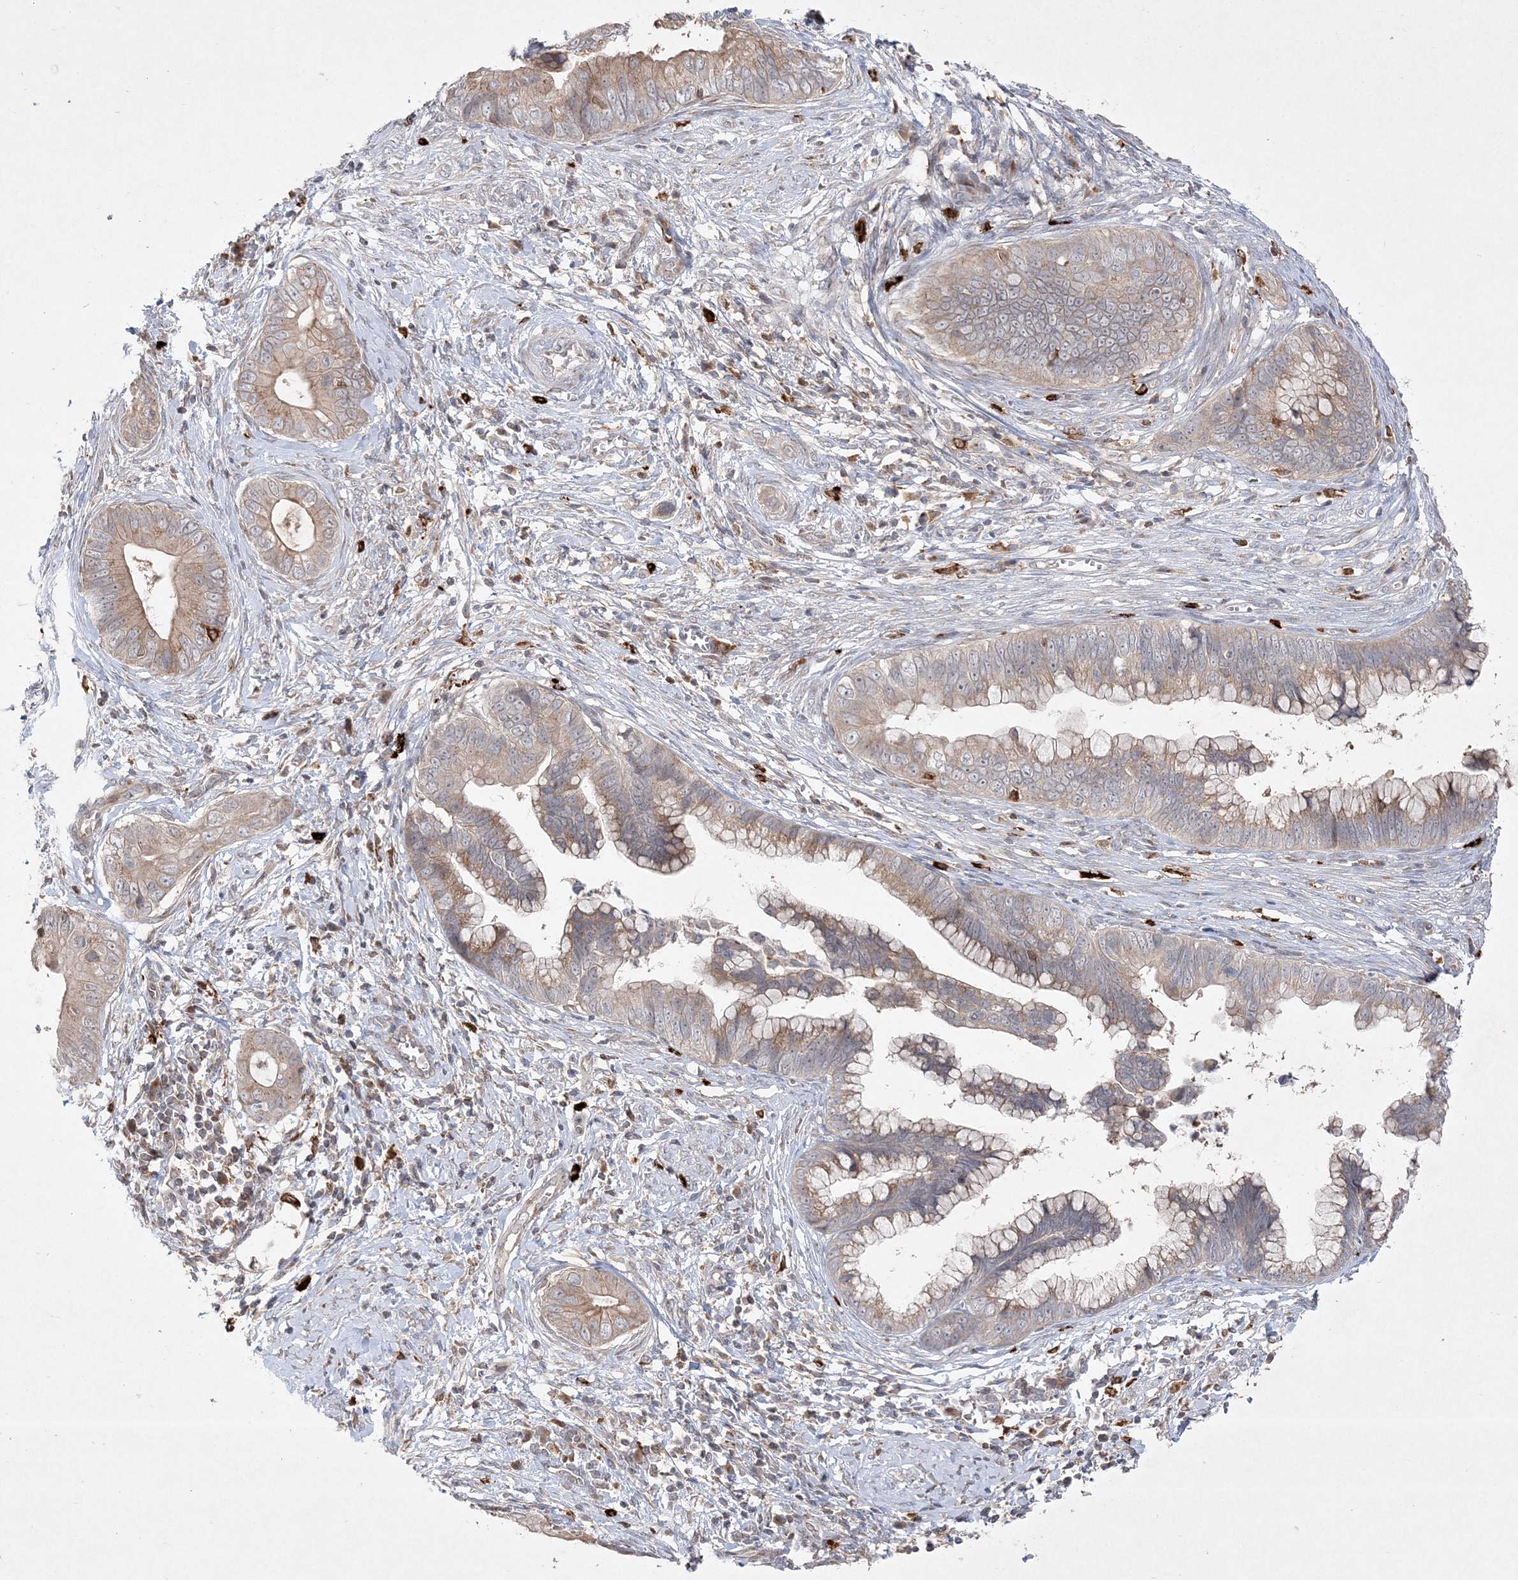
{"staining": {"intensity": "moderate", "quantity": "25%-75%", "location": "cytoplasmic/membranous"}, "tissue": "cervical cancer", "cell_type": "Tumor cells", "image_type": "cancer", "snomed": [{"axis": "morphology", "description": "Adenocarcinoma, NOS"}, {"axis": "topography", "description": "Cervix"}], "caption": "A histopathology image showing moderate cytoplasmic/membranous staining in approximately 25%-75% of tumor cells in cervical cancer, as visualized by brown immunohistochemical staining.", "gene": "CLNK", "patient": {"sex": "female", "age": 44}}